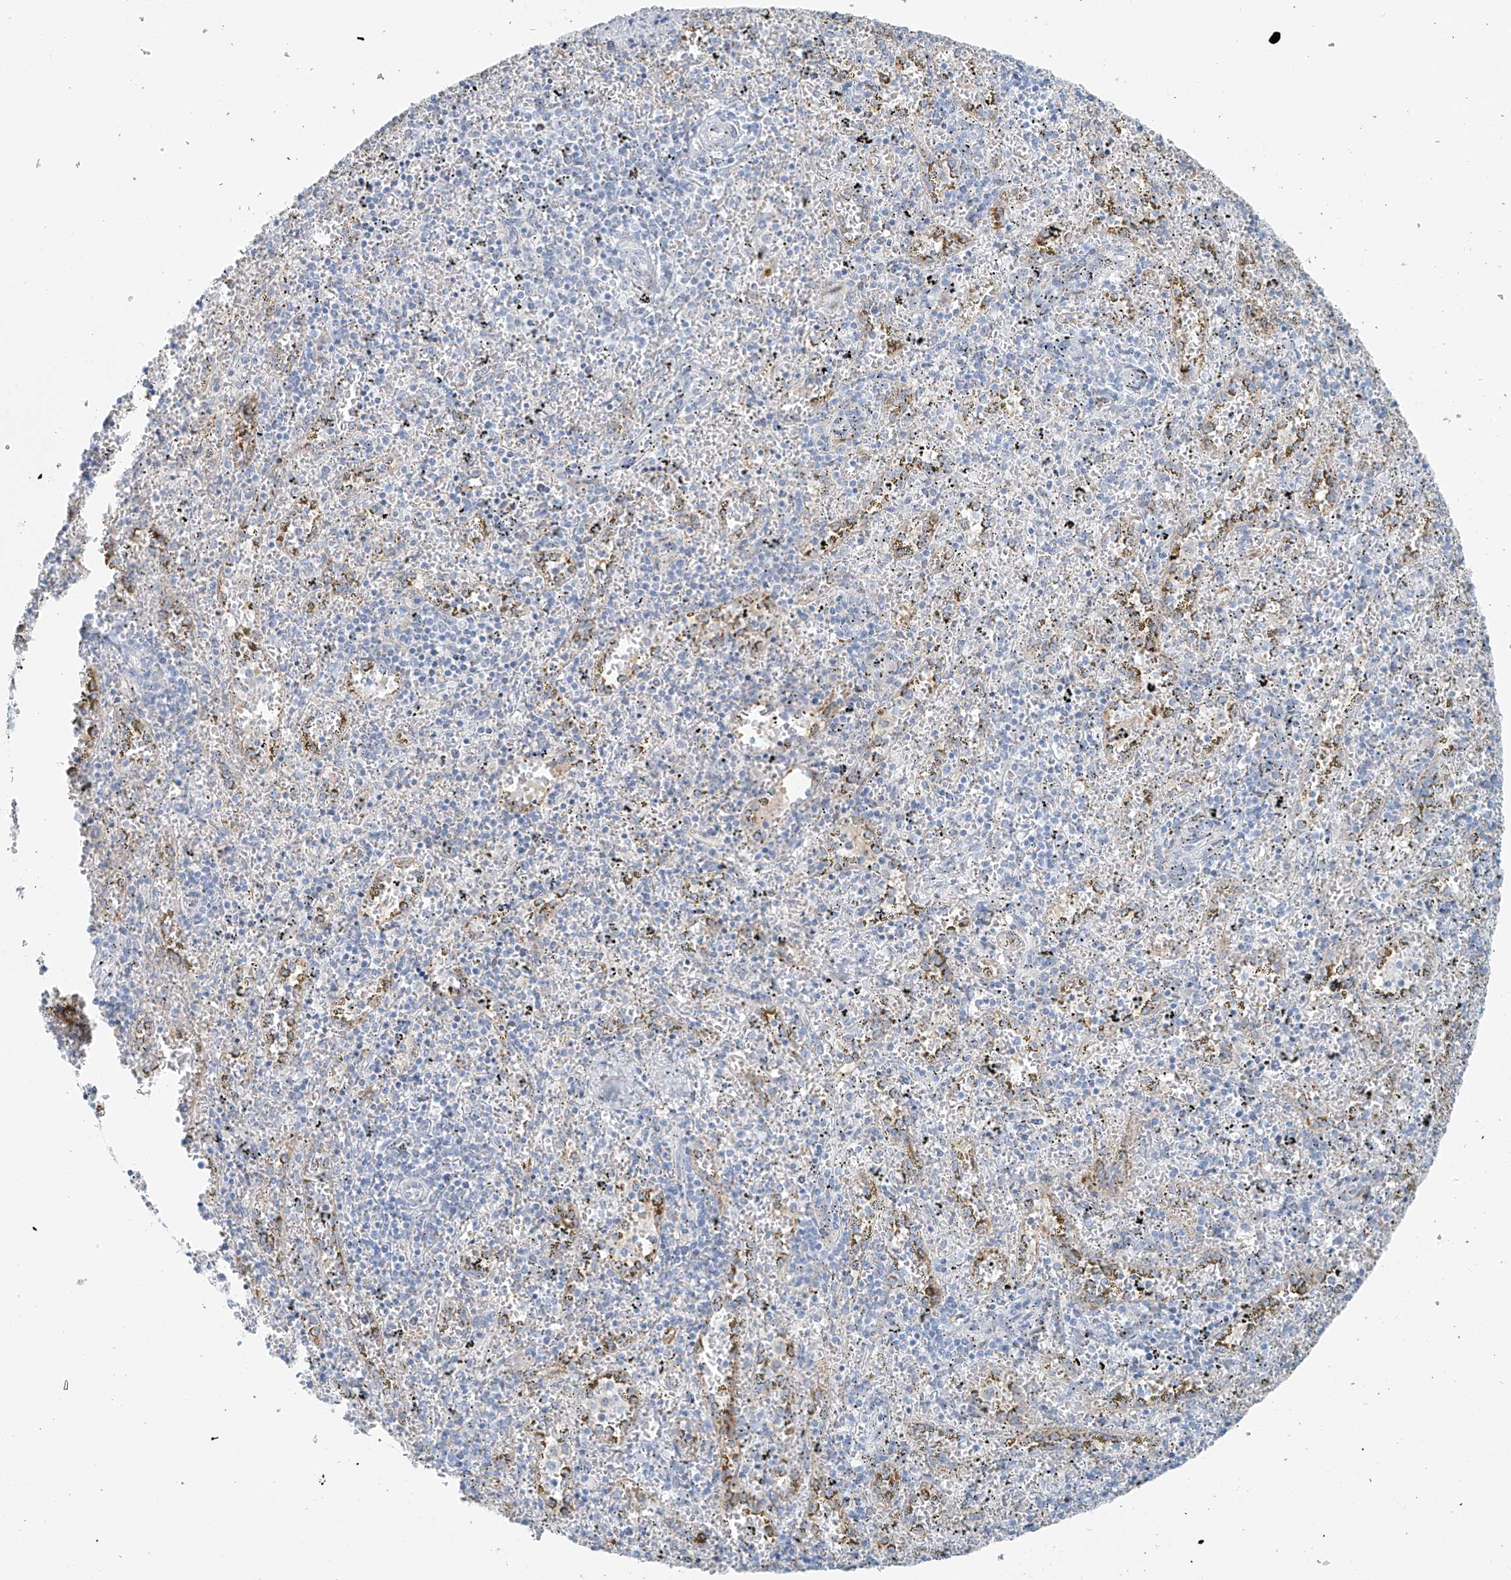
{"staining": {"intensity": "negative", "quantity": "none", "location": "none"}, "tissue": "spleen", "cell_type": "Cells in red pulp", "image_type": "normal", "snomed": [{"axis": "morphology", "description": "Normal tissue, NOS"}, {"axis": "topography", "description": "Spleen"}], "caption": "Protein analysis of normal spleen reveals no significant expression in cells in red pulp. Brightfield microscopy of immunohistochemistry (IHC) stained with DAB (brown) and hematoxylin (blue), captured at high magnification.", "gene": "SLC25A43", "patient": {"sex": "male", "age": 11}}